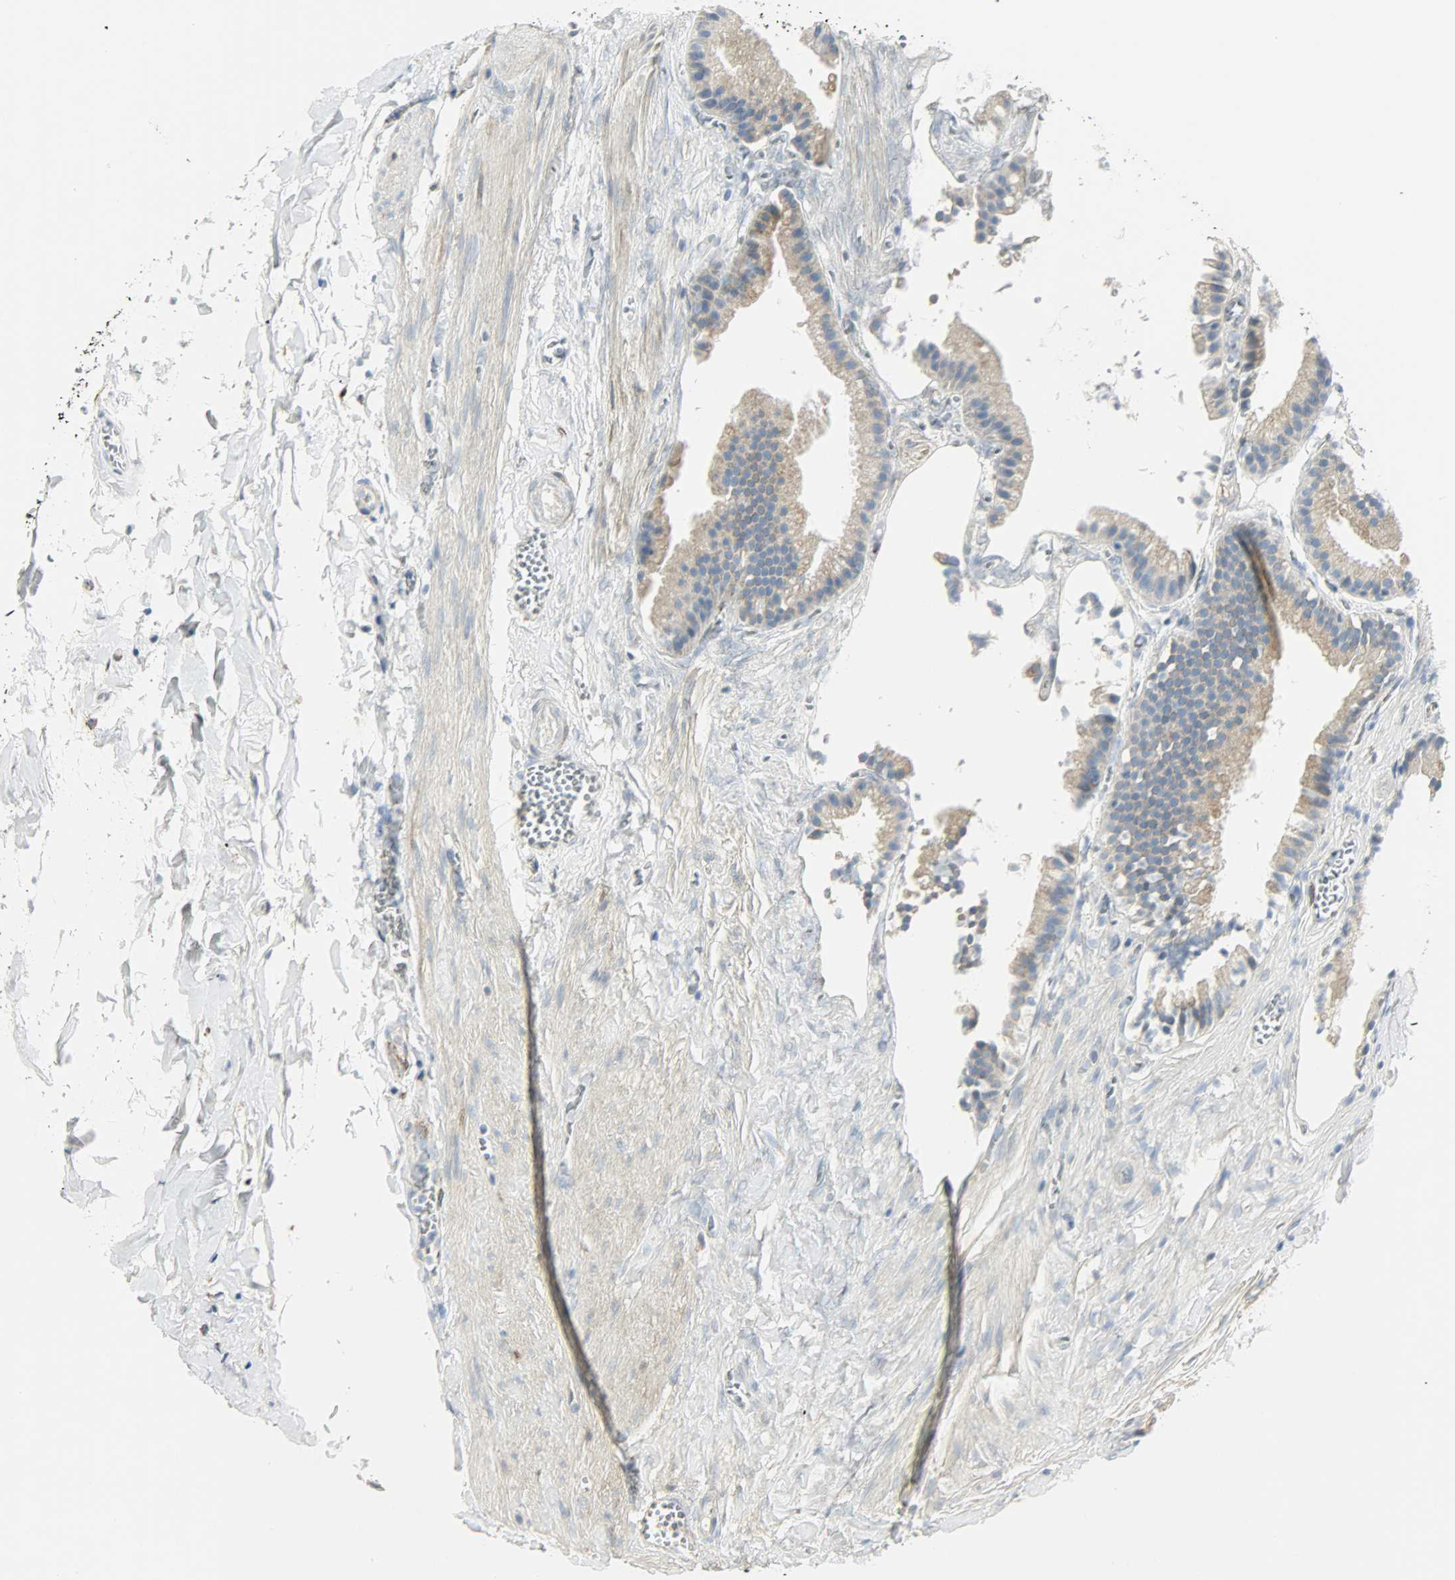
{"staining": {"intensity": "moderate", "quantity": ">75%", "location": "cytoplasmic/membranous"}, "tissue": "gallbladder", "cell_type": "Glandular cells", "image_type": "normal", "snomed": [{"axis": "morphology", "description": "Normal tissue, NOS"}, {"axis": "topography", "description": "Gallbladder"}], "caption": "This is an image of immunohistochemistry staining of normal gallbladder, which shows moderate staining in the cytoplasmic/membranous of glandular cells.", "gene": "PKD2", "patient": {"sex": "female", "age": 63}}